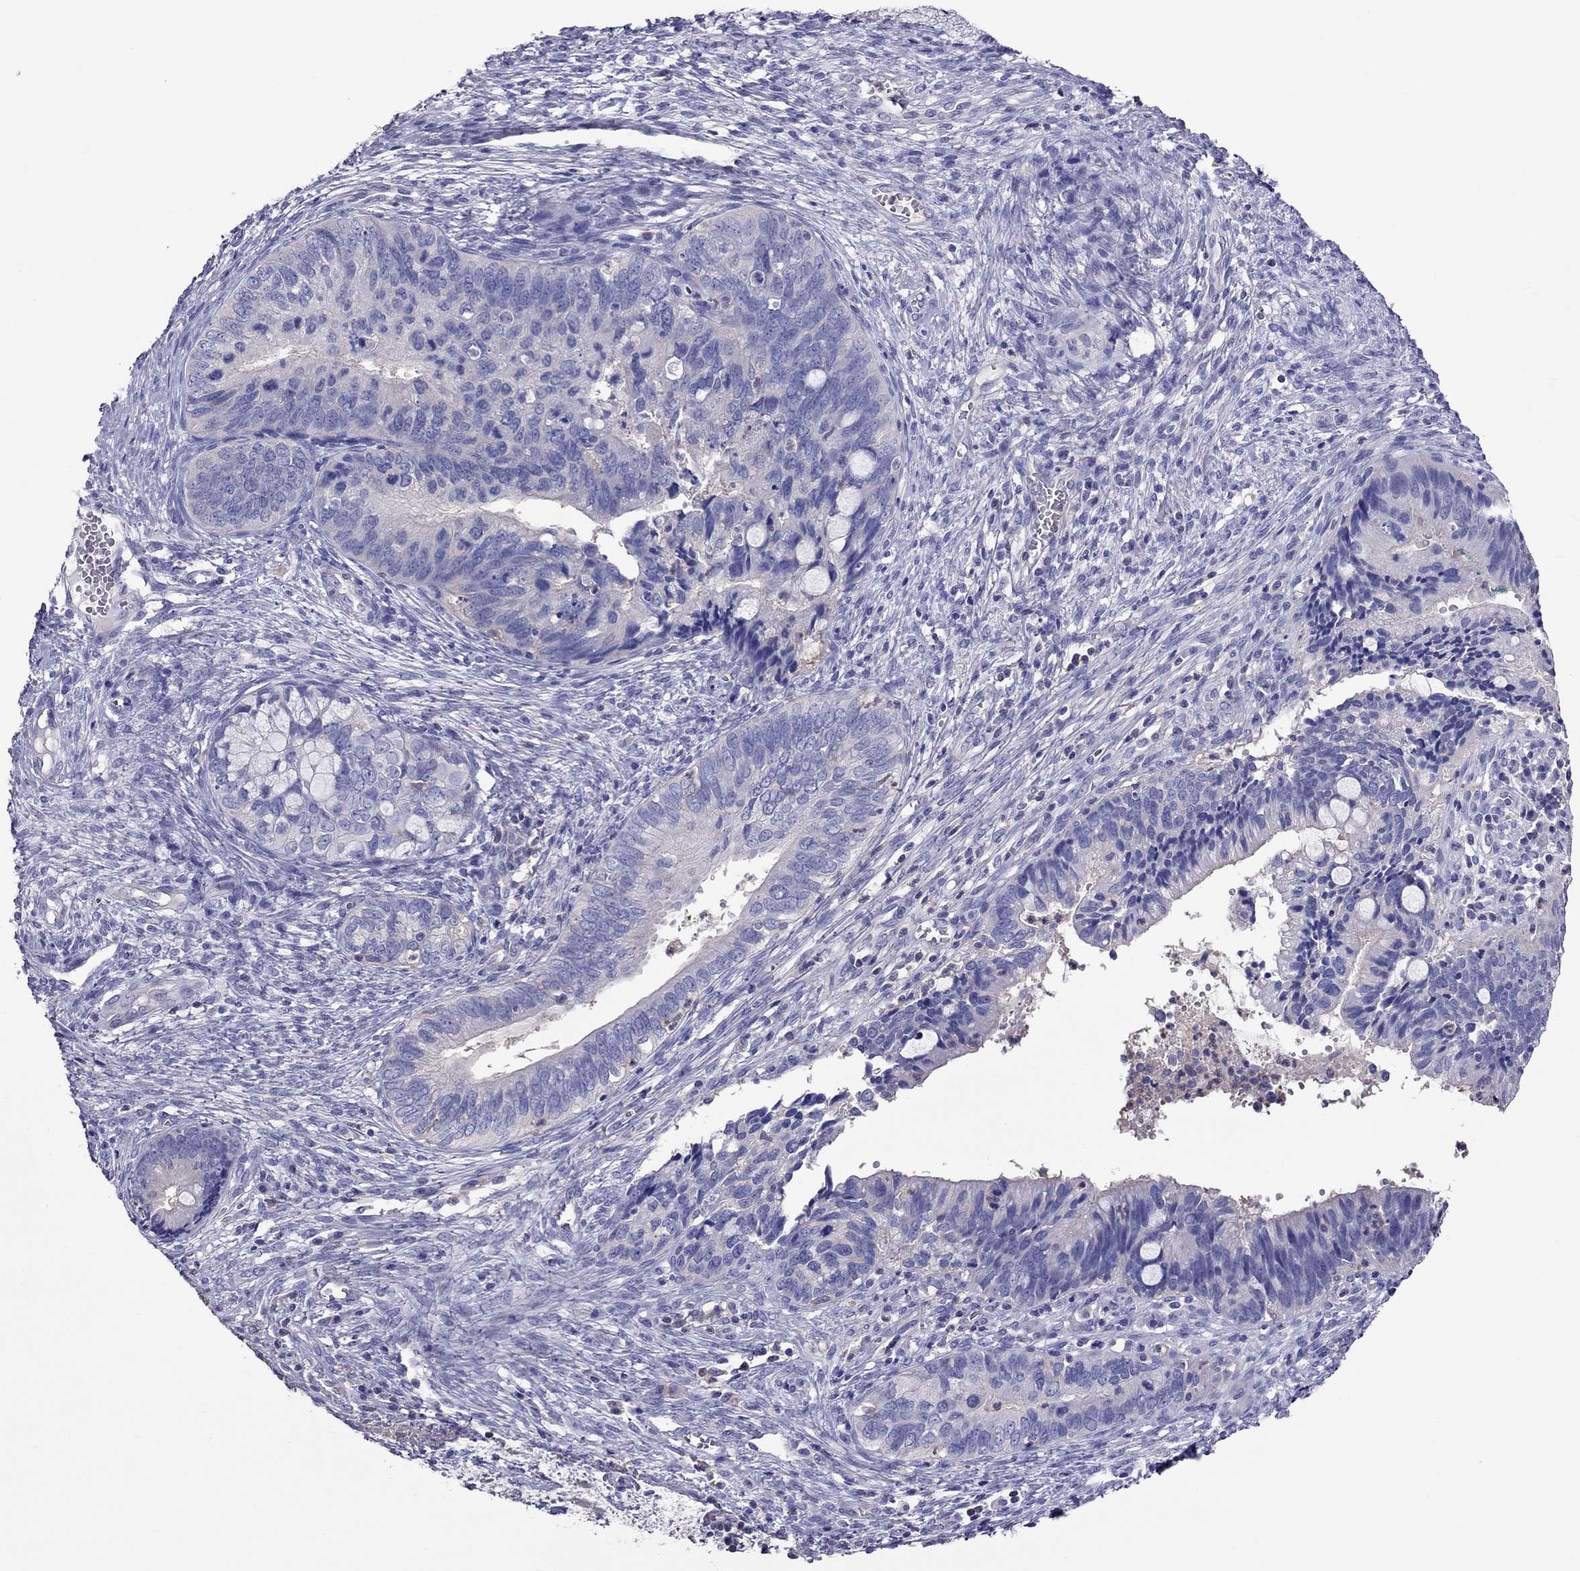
{"staining": {"intensity": "negative", "quantity": "none", "location": "none"}, "tissue": "cervical cancer", "cell_type": "Tumor cells", "image_type": "cancer", "snomed": [{"axis": "morphology", "description": "Adenocarcinoma, NOS"}, {"axis": "topography", "description": "Cervix"}], "caption": "The IHC image has no significant expression in tumor cells of cervical cancer (adenocarcinoma) tissue. The staining was performed using DAB (3,3'-diaminobenzidine) to visualize the protein expression in brown, while the nuclei were stained in blue with hematoxylin (Magnification: 20x).", "gene": "TEX22", "patient": {"sex": "female", "age": 42}}